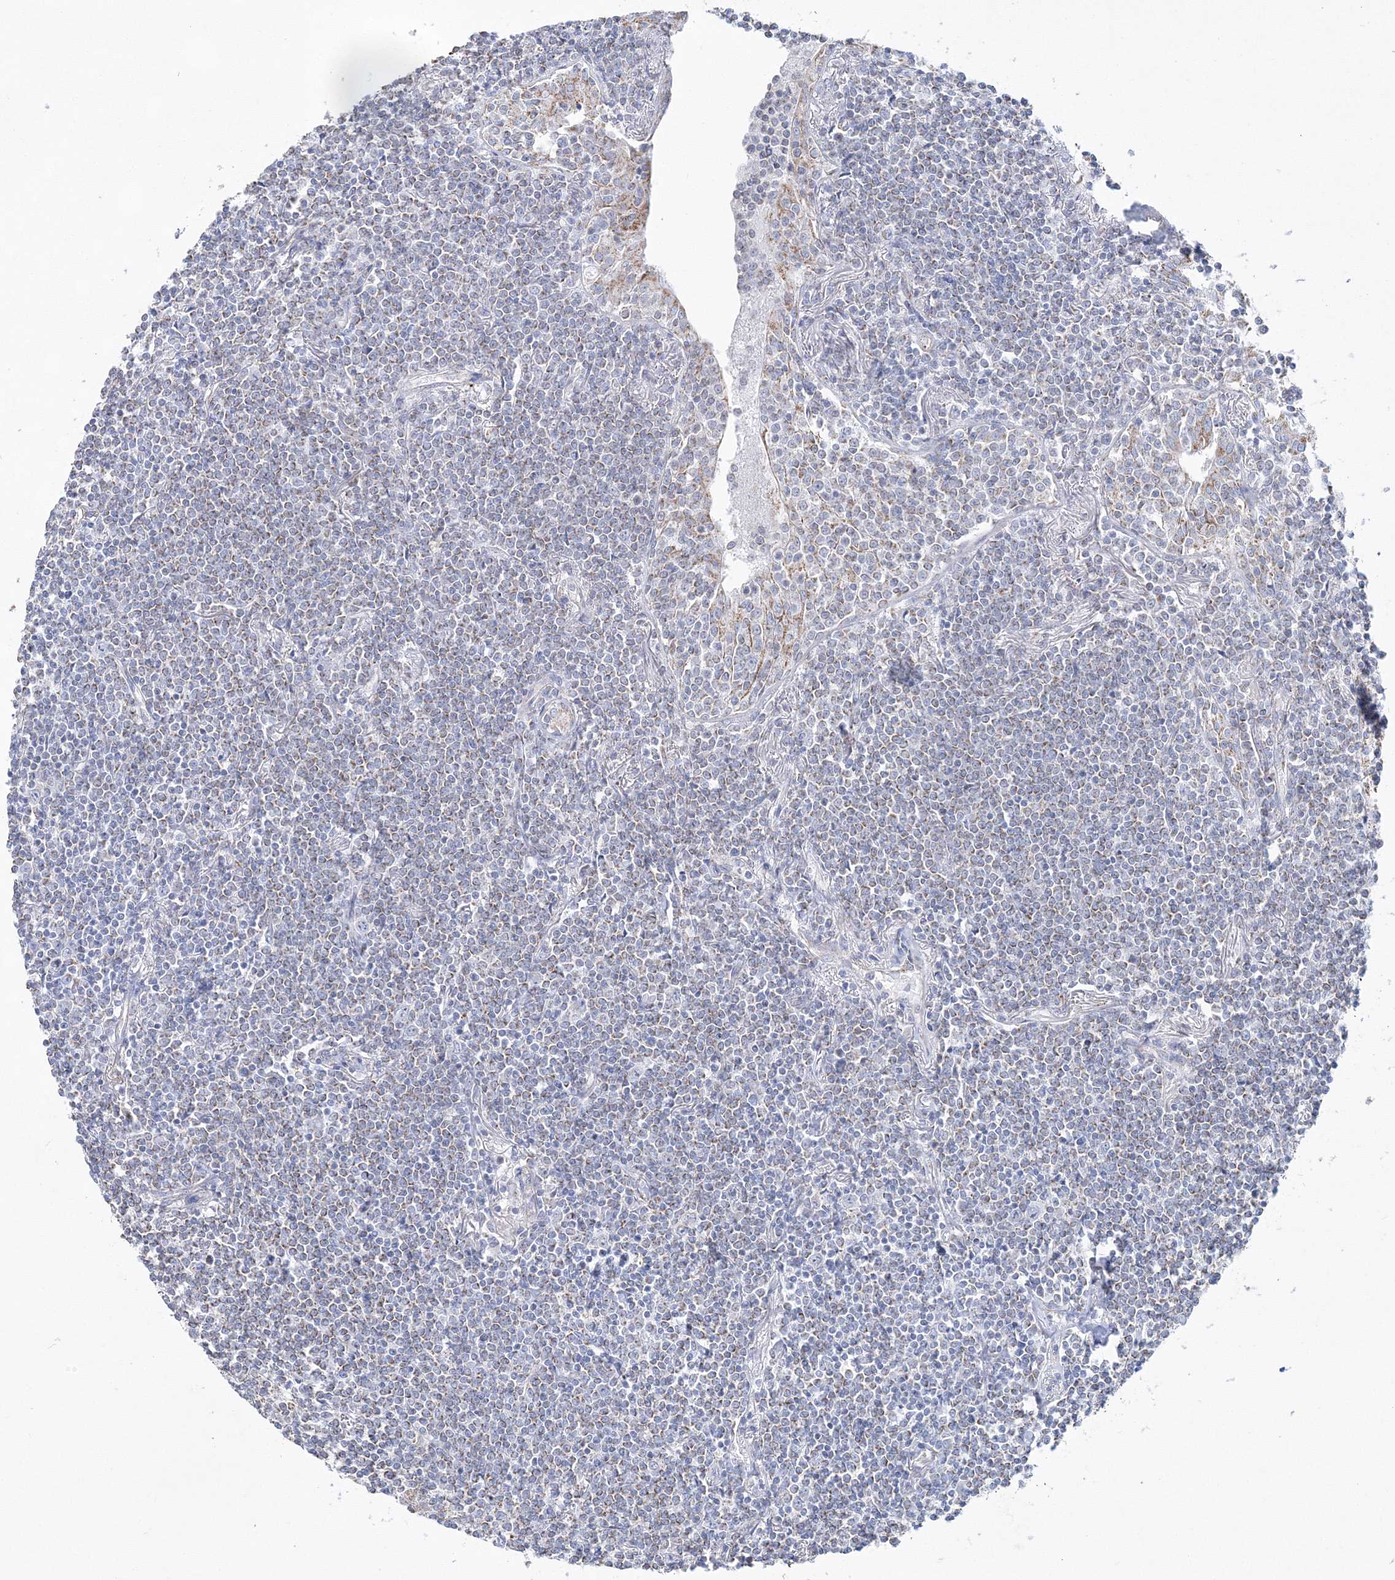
{"staining": {"intensity": "negative", "quantity": "none", "location": "none"}, "tissue": "lymphoma", "cell_type": "Tumor cells", "image_type": "cancer", "snomed": [{"axis": "morphology", "description": "Malignant lymphoma, non-Hodgkin's type, Low grade"}, {"axis": "topography", "description": "Lung"}], "caption": "Human lymphoma stained for a protein using IHC shows no staining in tumor cells.", "gene": "HIBCH", "patient": {"sex": "female", "age": 71}}